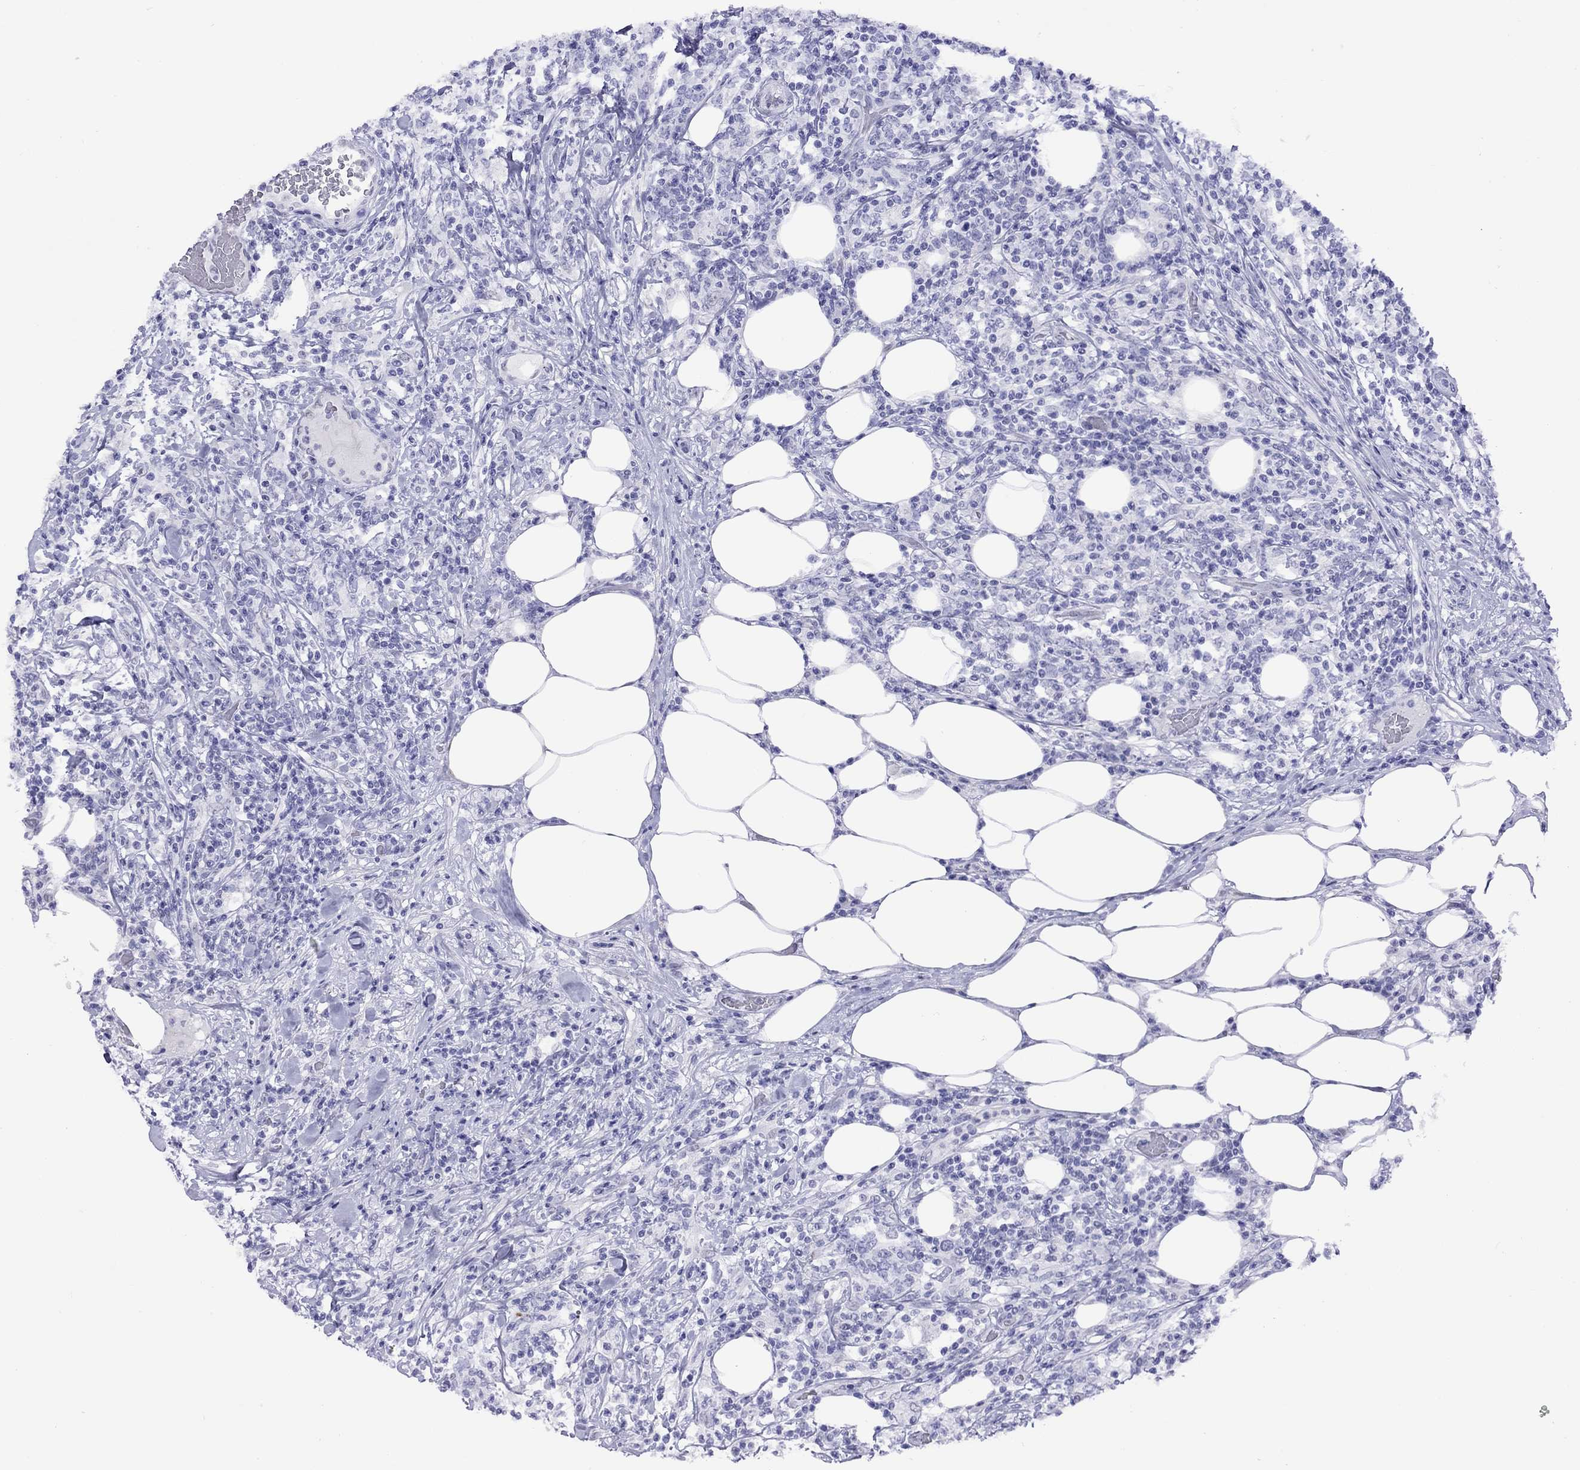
{"staining": {"intensity": "negative", "quantity": "none", "location": "none"}, "tissue": "lymphoma", "cell_type": "Tumor cells", "image_type": "cancer", "snomed": [{"axis": "morphology", "description": "Malignant lymphoma, non-Hodgkin's type, High grade"}, {"axis": "topography", "description": "Lymph node"}], "caption": "Tumor cells are negative for protein expression in human lymphoma.", "gene": "SLC30A8", "patient": {"sex": "female", "age": 84}}